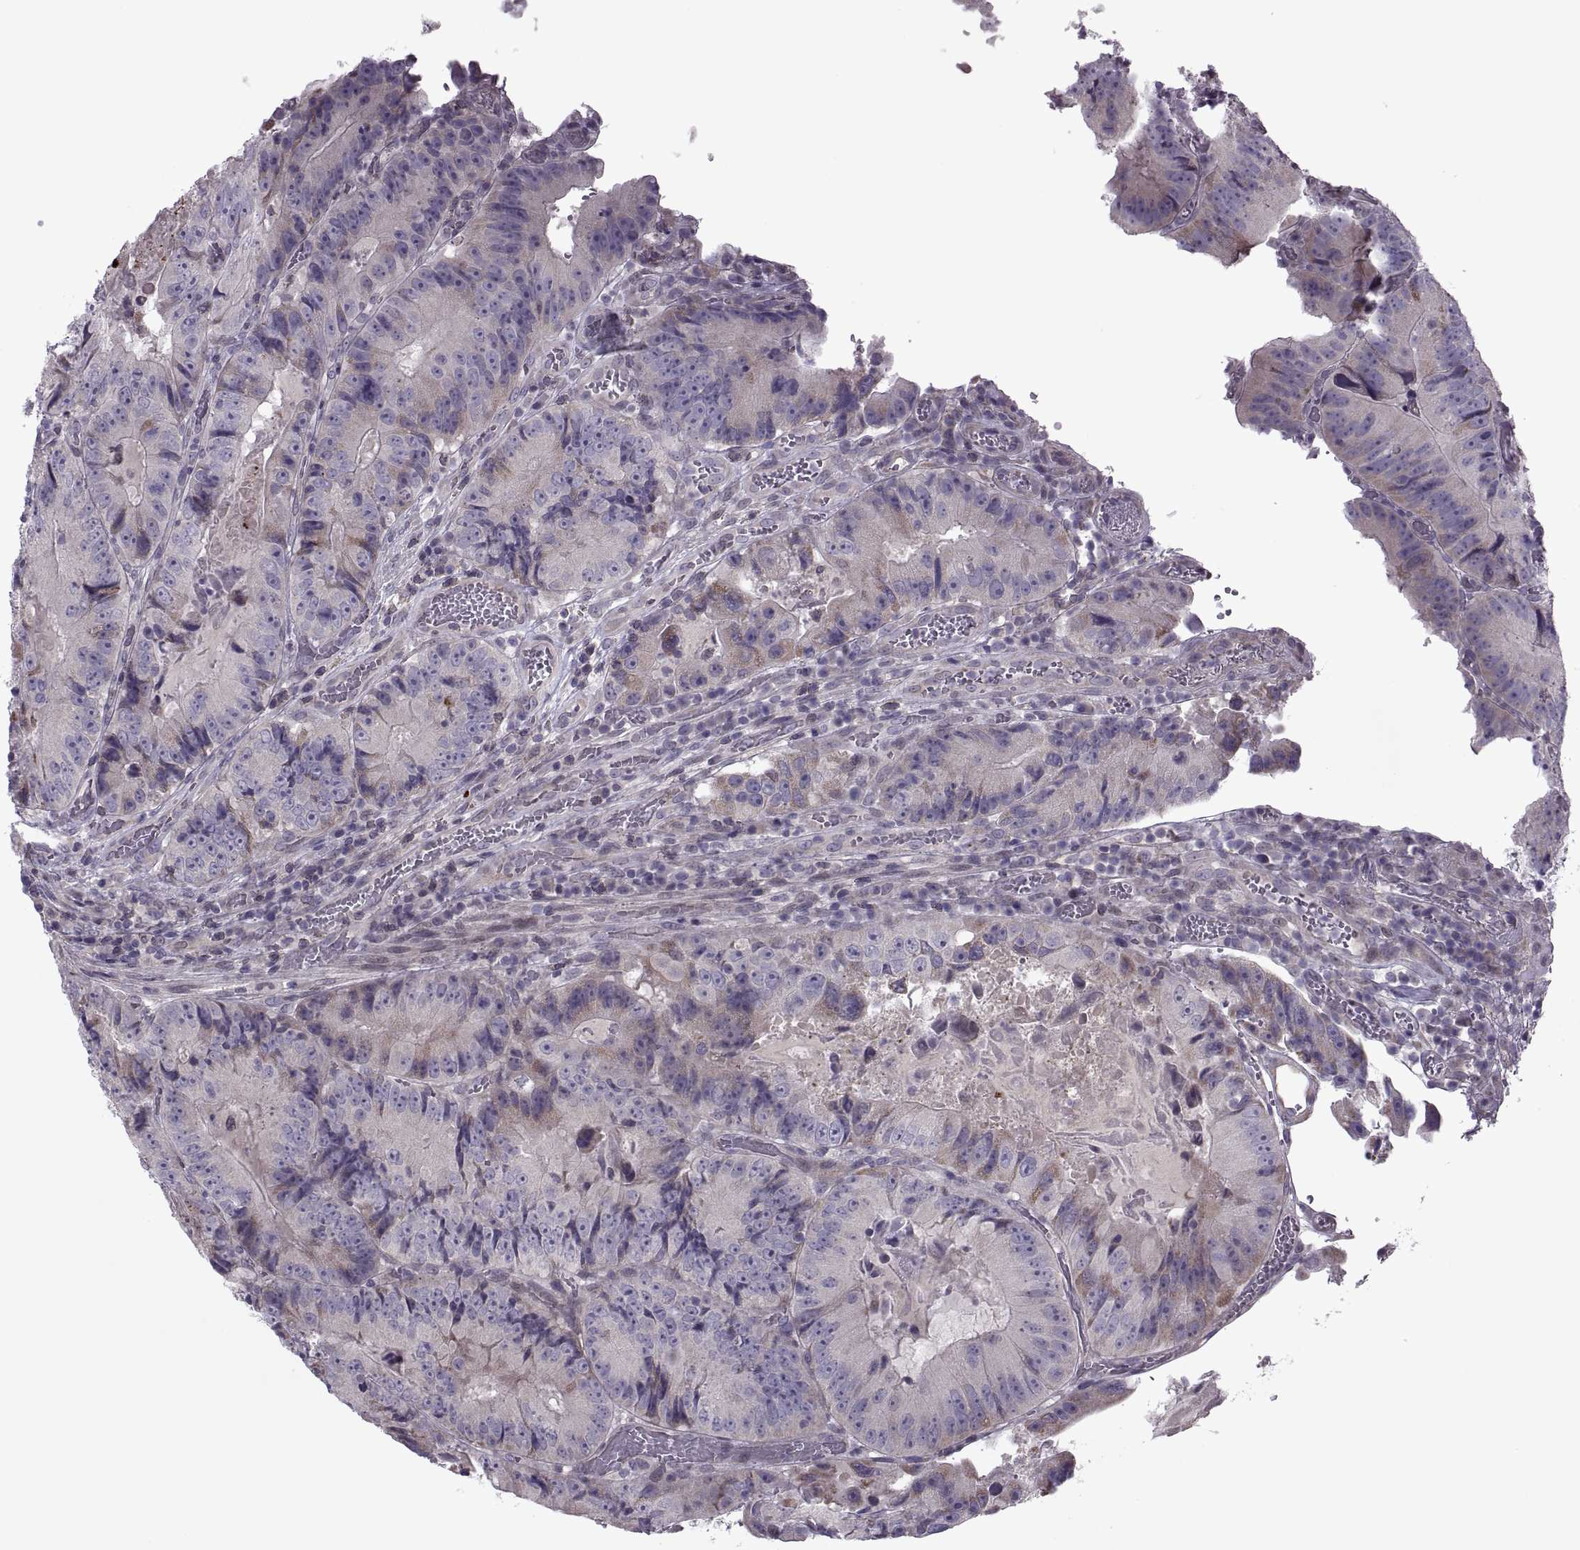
{"staining": {"intensity": "weak", "quantity": "<25%", "location": "cytoplasmic/membranous"}, "tissue": "colorectal cancer", "cell_type": "Tumor cells", "image_type": "cancer", "snomed": [{"axis": "morphology", "description": "Adenocarcinoma, NOS"}, {"axis": "topography", "description": "Colon"}], "caption": "Immunohistochemical staining of human colorectal cancer shows no significant positivity in tumor cells.", "gene": "ODF3", "patient": {"sex": "female", "age": 86}}